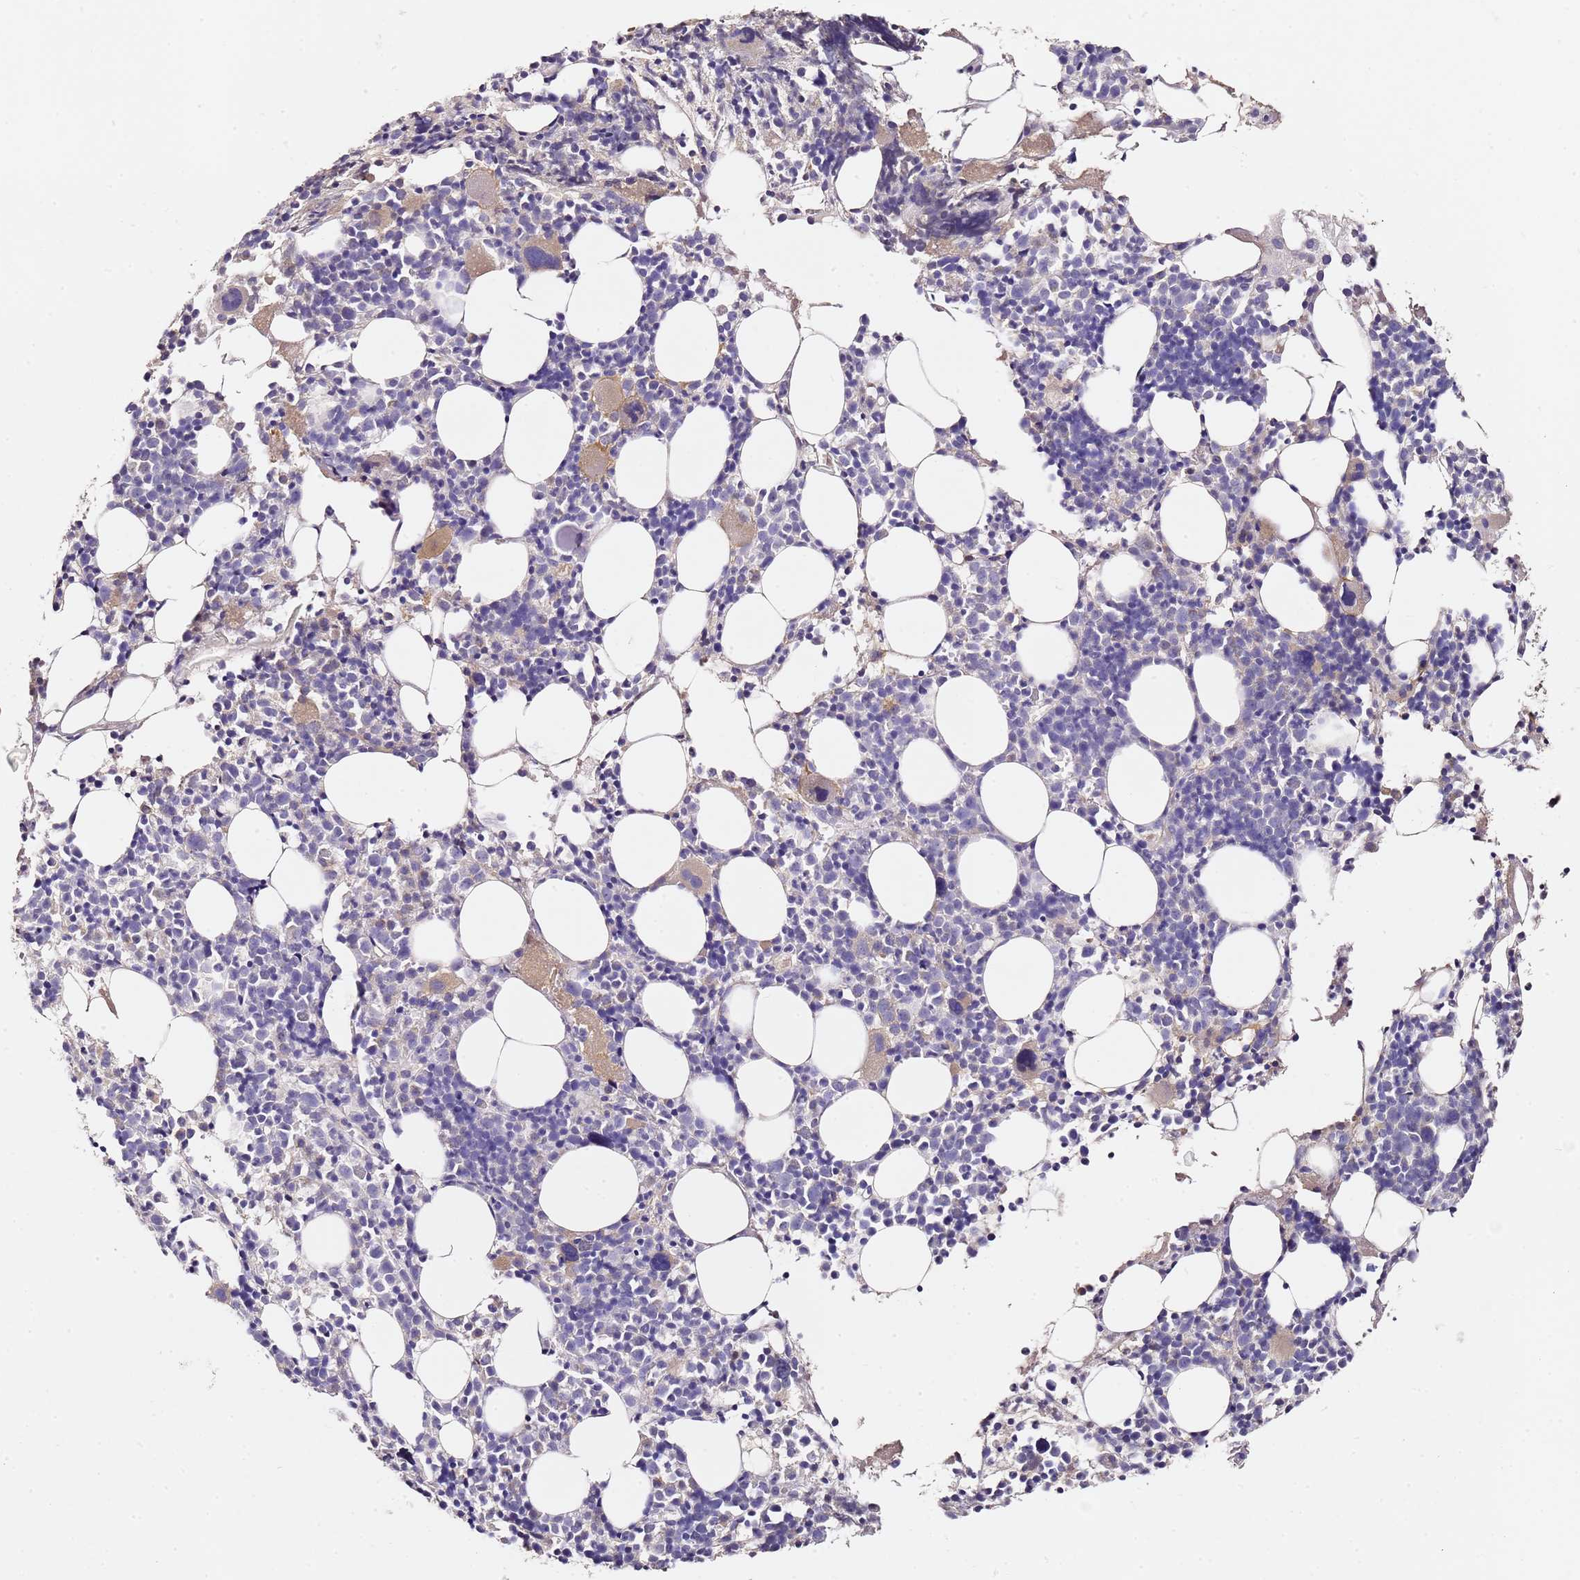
{"staining": {"intensity": "negative", "quantity": "none", "location": "none"}, "tissue": "bone marrow", "cell_type": "Hematopoietic cells", "image_type": "normal", "snomed": [{"axis": "morphology", "description": "Normal tissue, NOS"}, {"axis": "topography", "description": "Bone marrow"}], "caption": "This is a photomicrograph of immunohistochemistry (IHC) staining of benign bone marrow, which shows no positivity in hematopoietic cells.", "gene": "OR2B11", "patient": {"sex": "female", "age": 48}}